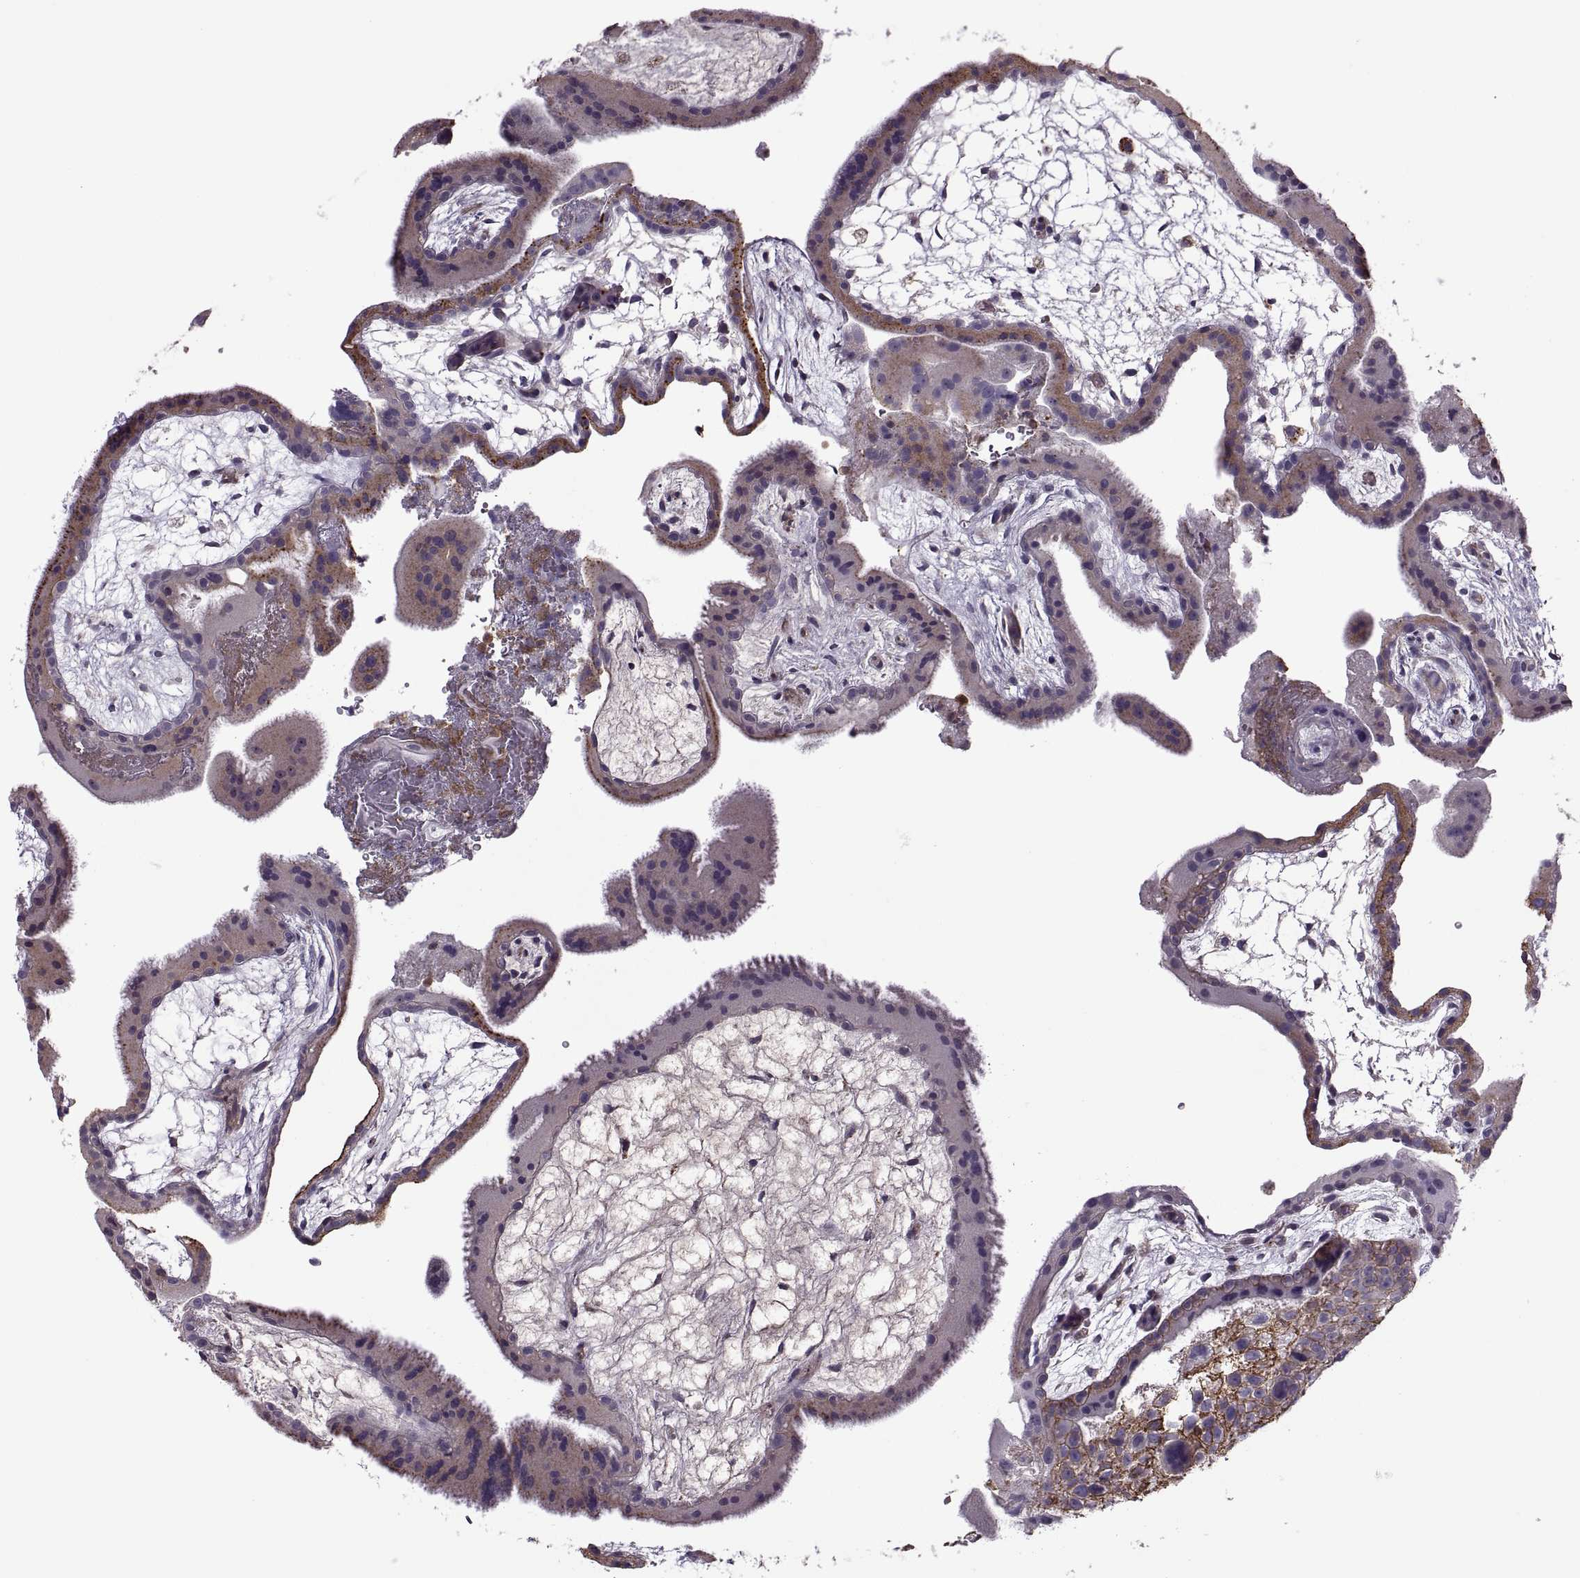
{"staining": {"intensity": "negative", "quantity": "none", "location": "none"}, "tissue": "placenta", "cell_type": "Decidual cells", "image_type": "normal", "snomed": [{"axis": "morphology", "description": "Normal tissue, NOS"}, {"axis": "topography", "description": "Placenta"}], "caption": "The immunohistochemistry (IHC) histopathology image has no significant expression in decidual cells of placenta.", "gene": "SLC2A14", "patient": {"sex": "female", "age": 19}}